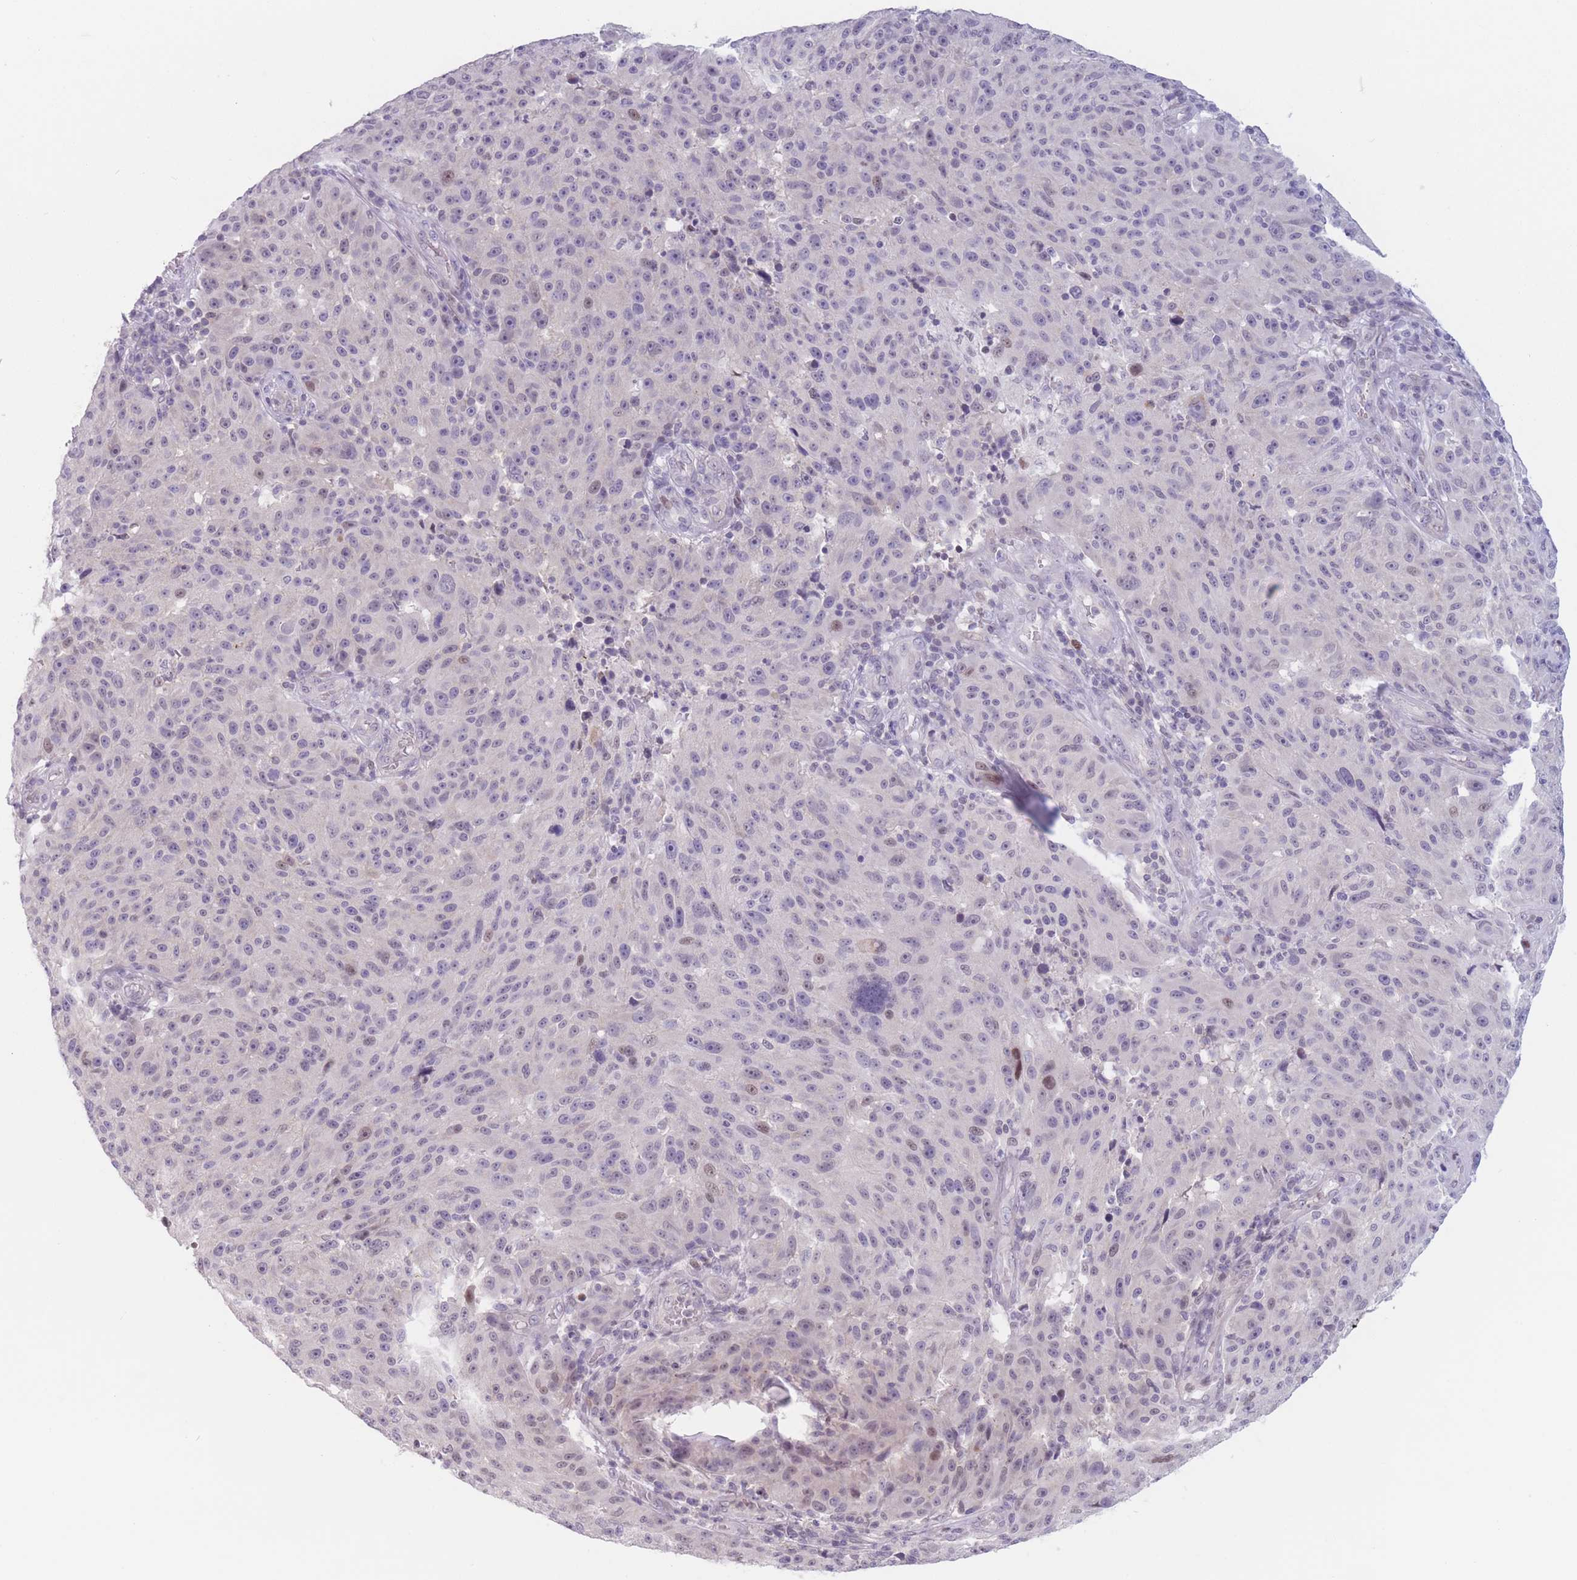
{"staining": {"intensity": "weak", "quantity": "25%-75%", "location": "nuclear"}, "tissue": "melanoma", "cell_type": "Tumor cells", "image_type": "cancer", "snomed": [{"axis": "morphology", "description": "Malignant melanoma, NOS"}, {"axis": "topography", "description": "Skin"}], "caption": "This is a micrograph of IHC staining of malignant melanoma, which shows weak staining in the nuclear of tumor cells.", "gene": "ZNF439", "patient": {"sex": "male", "age": 53}}